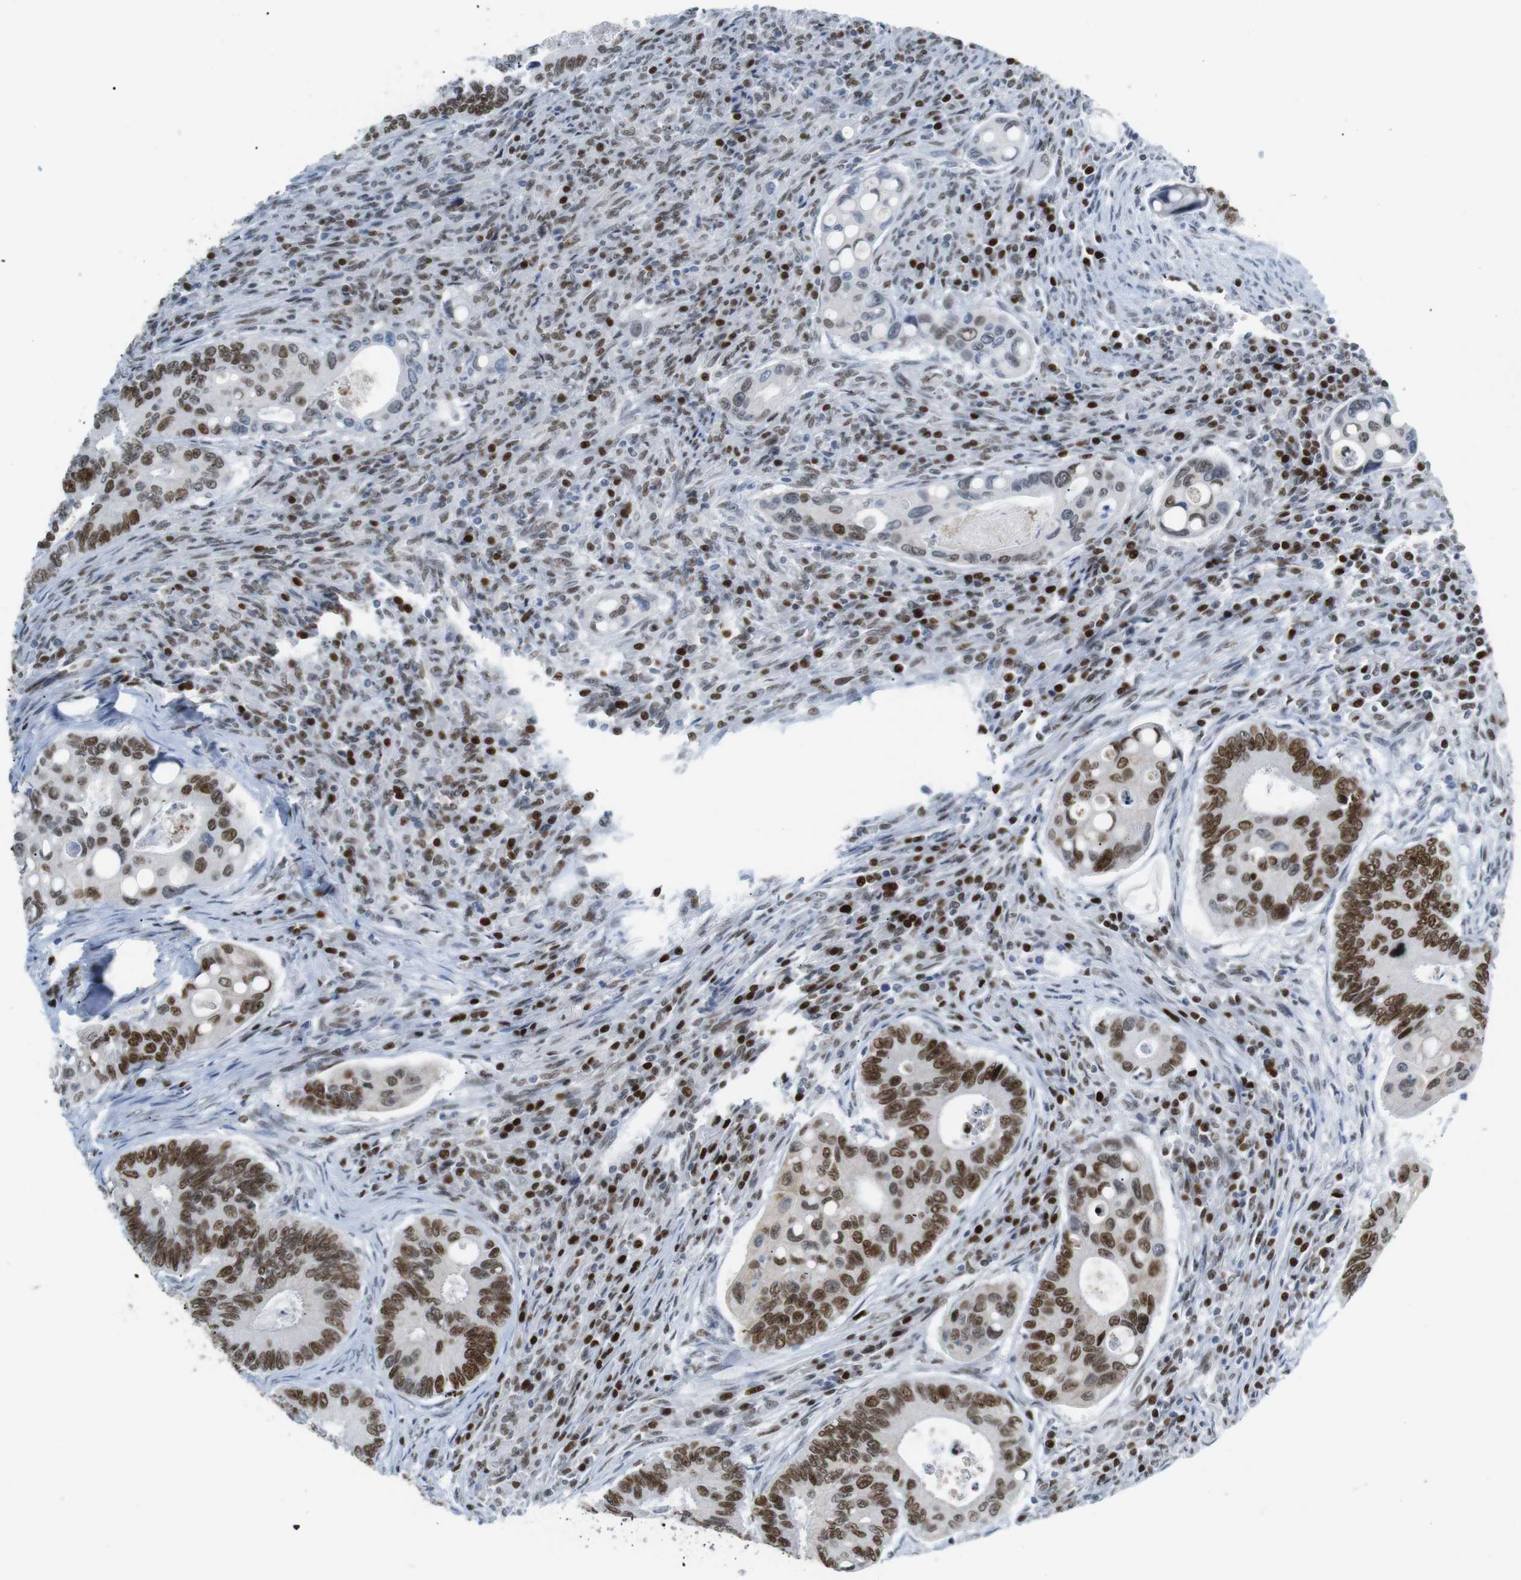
{"staining": {"intensity": "strong", "quantity": ">75%", "location": "nuclear"}, "tissue": "colorectal cancer", "cell_type": "Tumor cells", "image_type": "cancer", "snomed": [{"axis": "morphology", "description": "Inflammation, NOS"}, {"axis": "morphology", "description": "Adenocarcinoma, NOS"}, {"axis": "topography", "description": "Colon"}], "caption": "Colorectal adenocarcinoma stained for a protein (brown) shows strong nuclear positive expression in approximately >75% of tumor cells.", "gene": "RIOX2", "patient": {"sex": "male", "age": 72}}